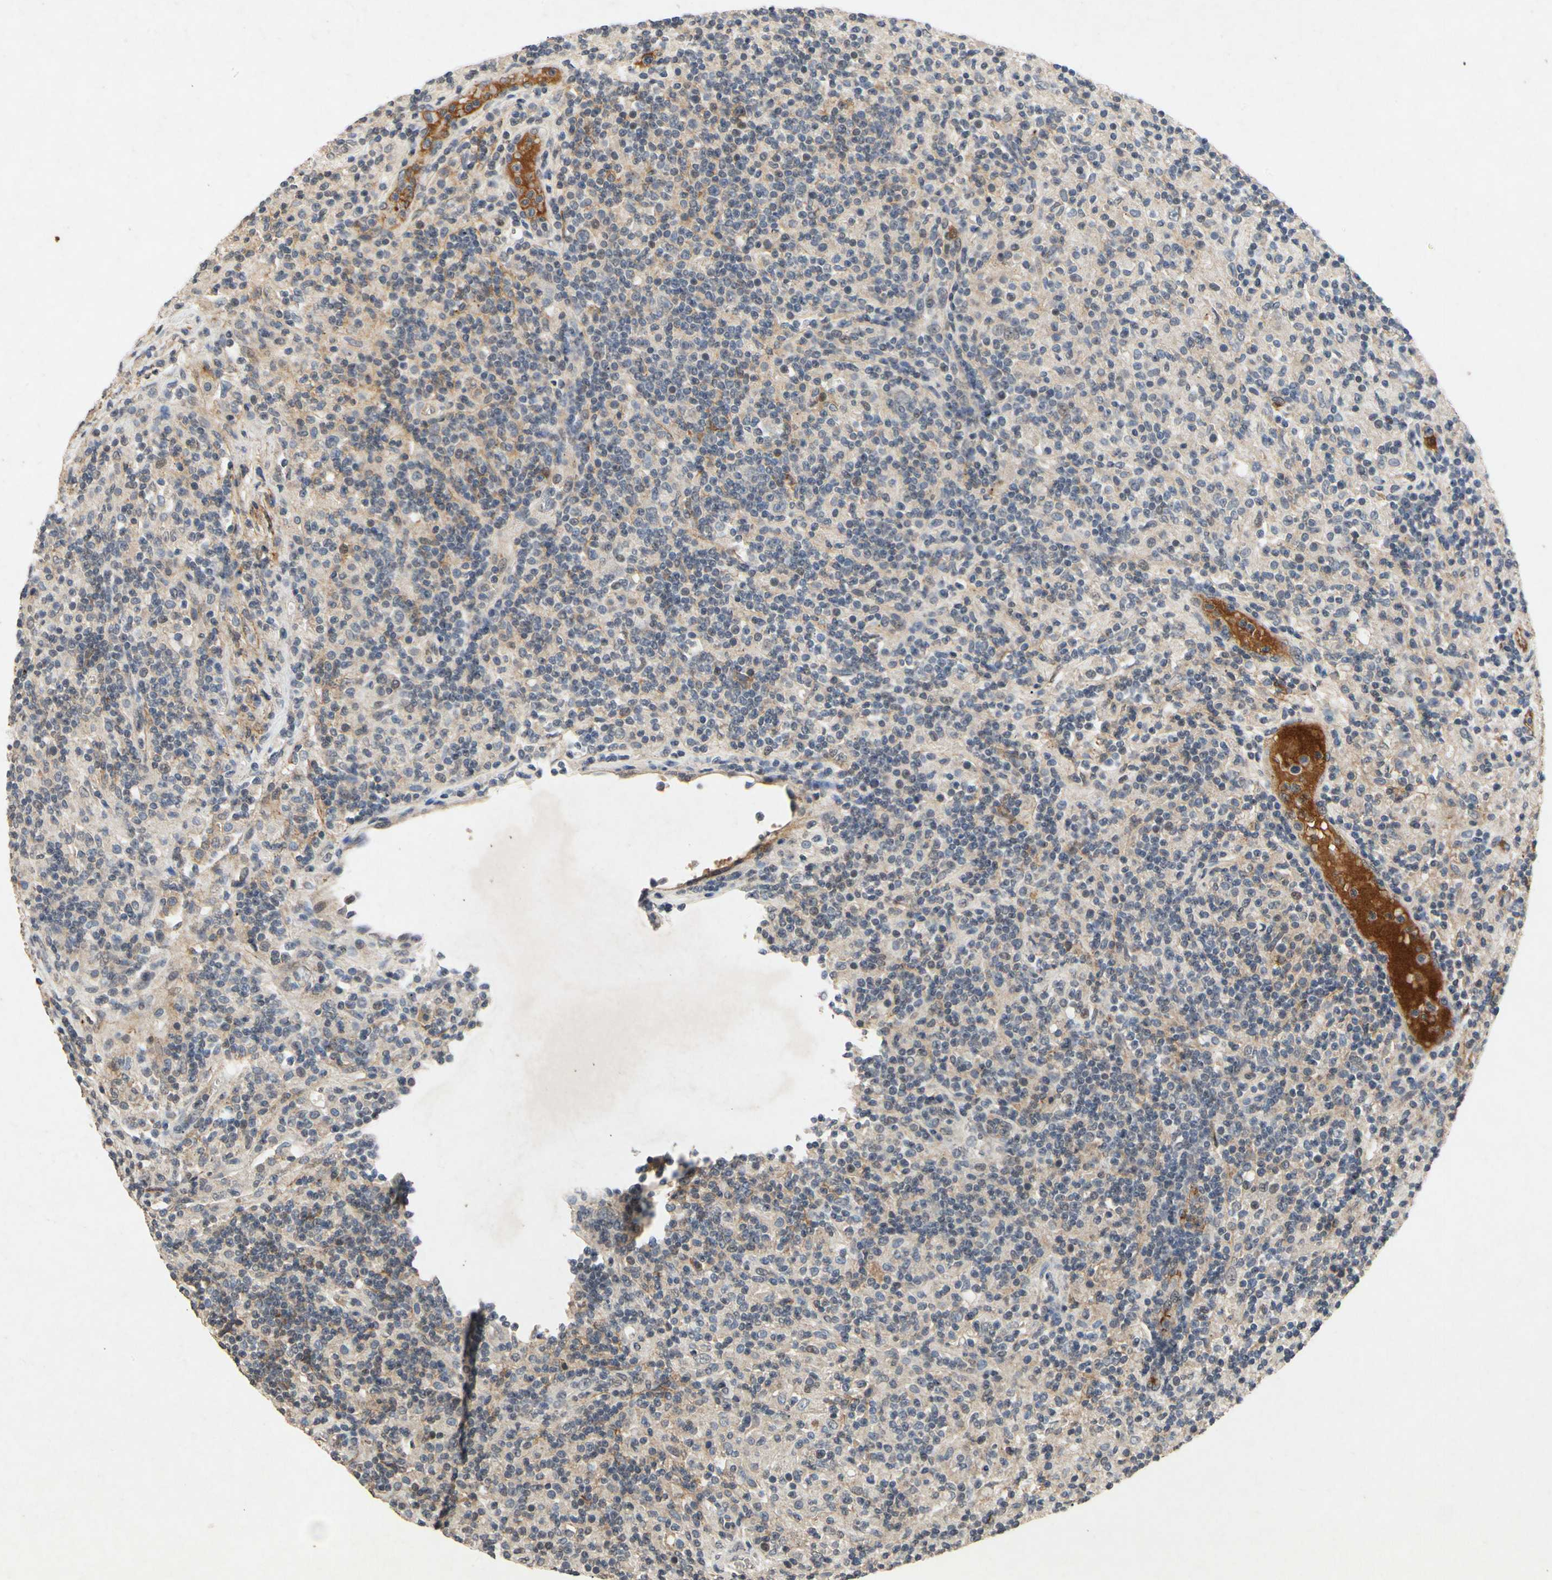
{"staining": {"intensity": "negative", "quantity": "none", "location": "none"}, "tissue": "lymphoma", "cell_type": "Tumor cells", "image_type": "cancer", "snomed": [{"axis": "morphology", "description": "Hodgkin's disease, NOS"}, {"axis": "topography", "description": "Lymph node"}], "caption": "This is an immunohistochemistry micrograph of human Hodgkin's disease. There is no staining in tumor cells.", "gene": "CP", "patient": {"sex": "male", "age": 70}}